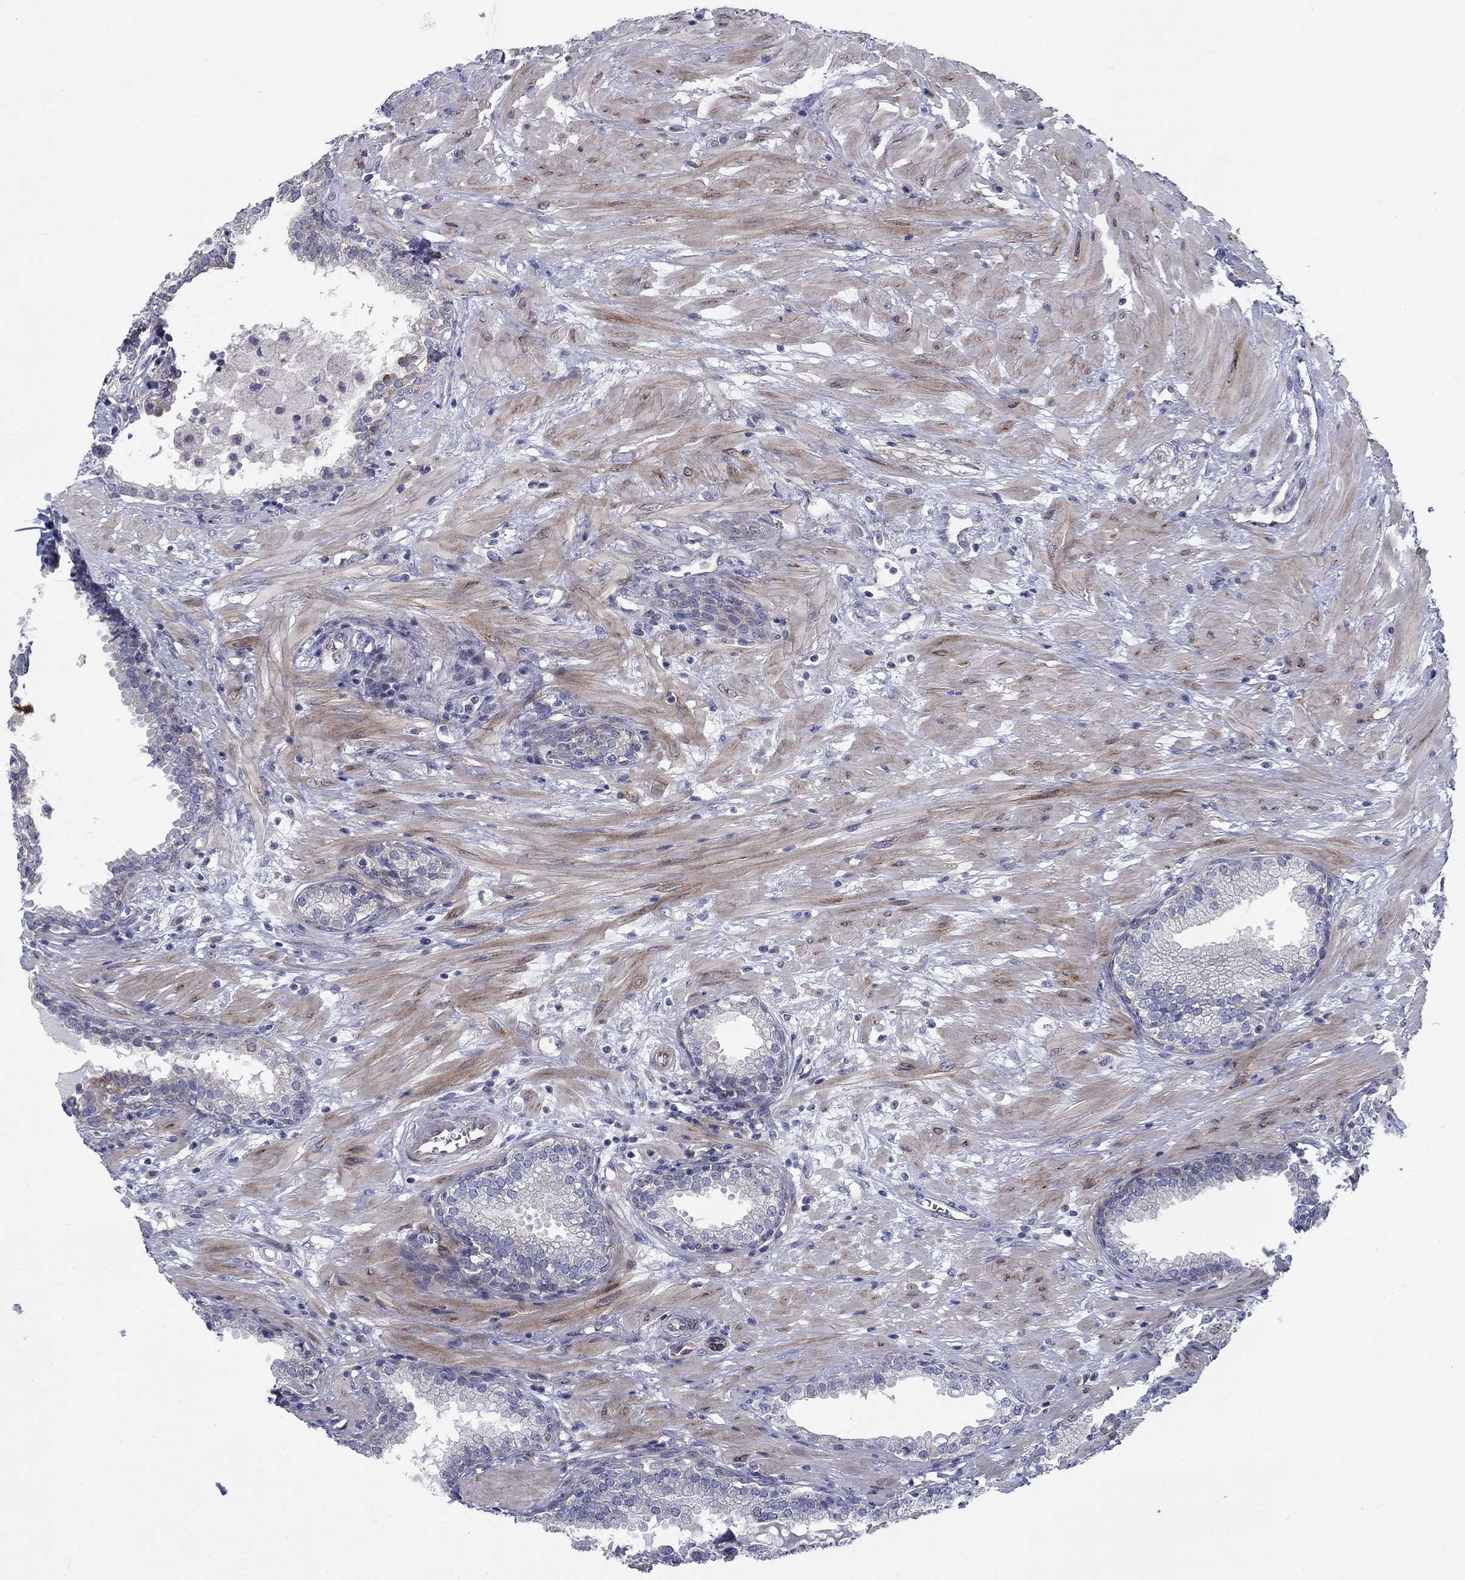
{"staining": {"intensity": "negative", "quantity": "none", "location": "none"}, "tissue": "prostate", "cell_type": "Glandular cells", "image_type": "normal", "snomed": [{"axis": "morphology", "description": "Normal tissue, NOS"}, {"axis": "topography", "description": "Prostate"}], "caption": "Immunohistochemical staining of unremarkable prostate reveals no significant expression in glandular cells.", "gene": "FXR1", "patient": {"sex": "male", "age": 64}}